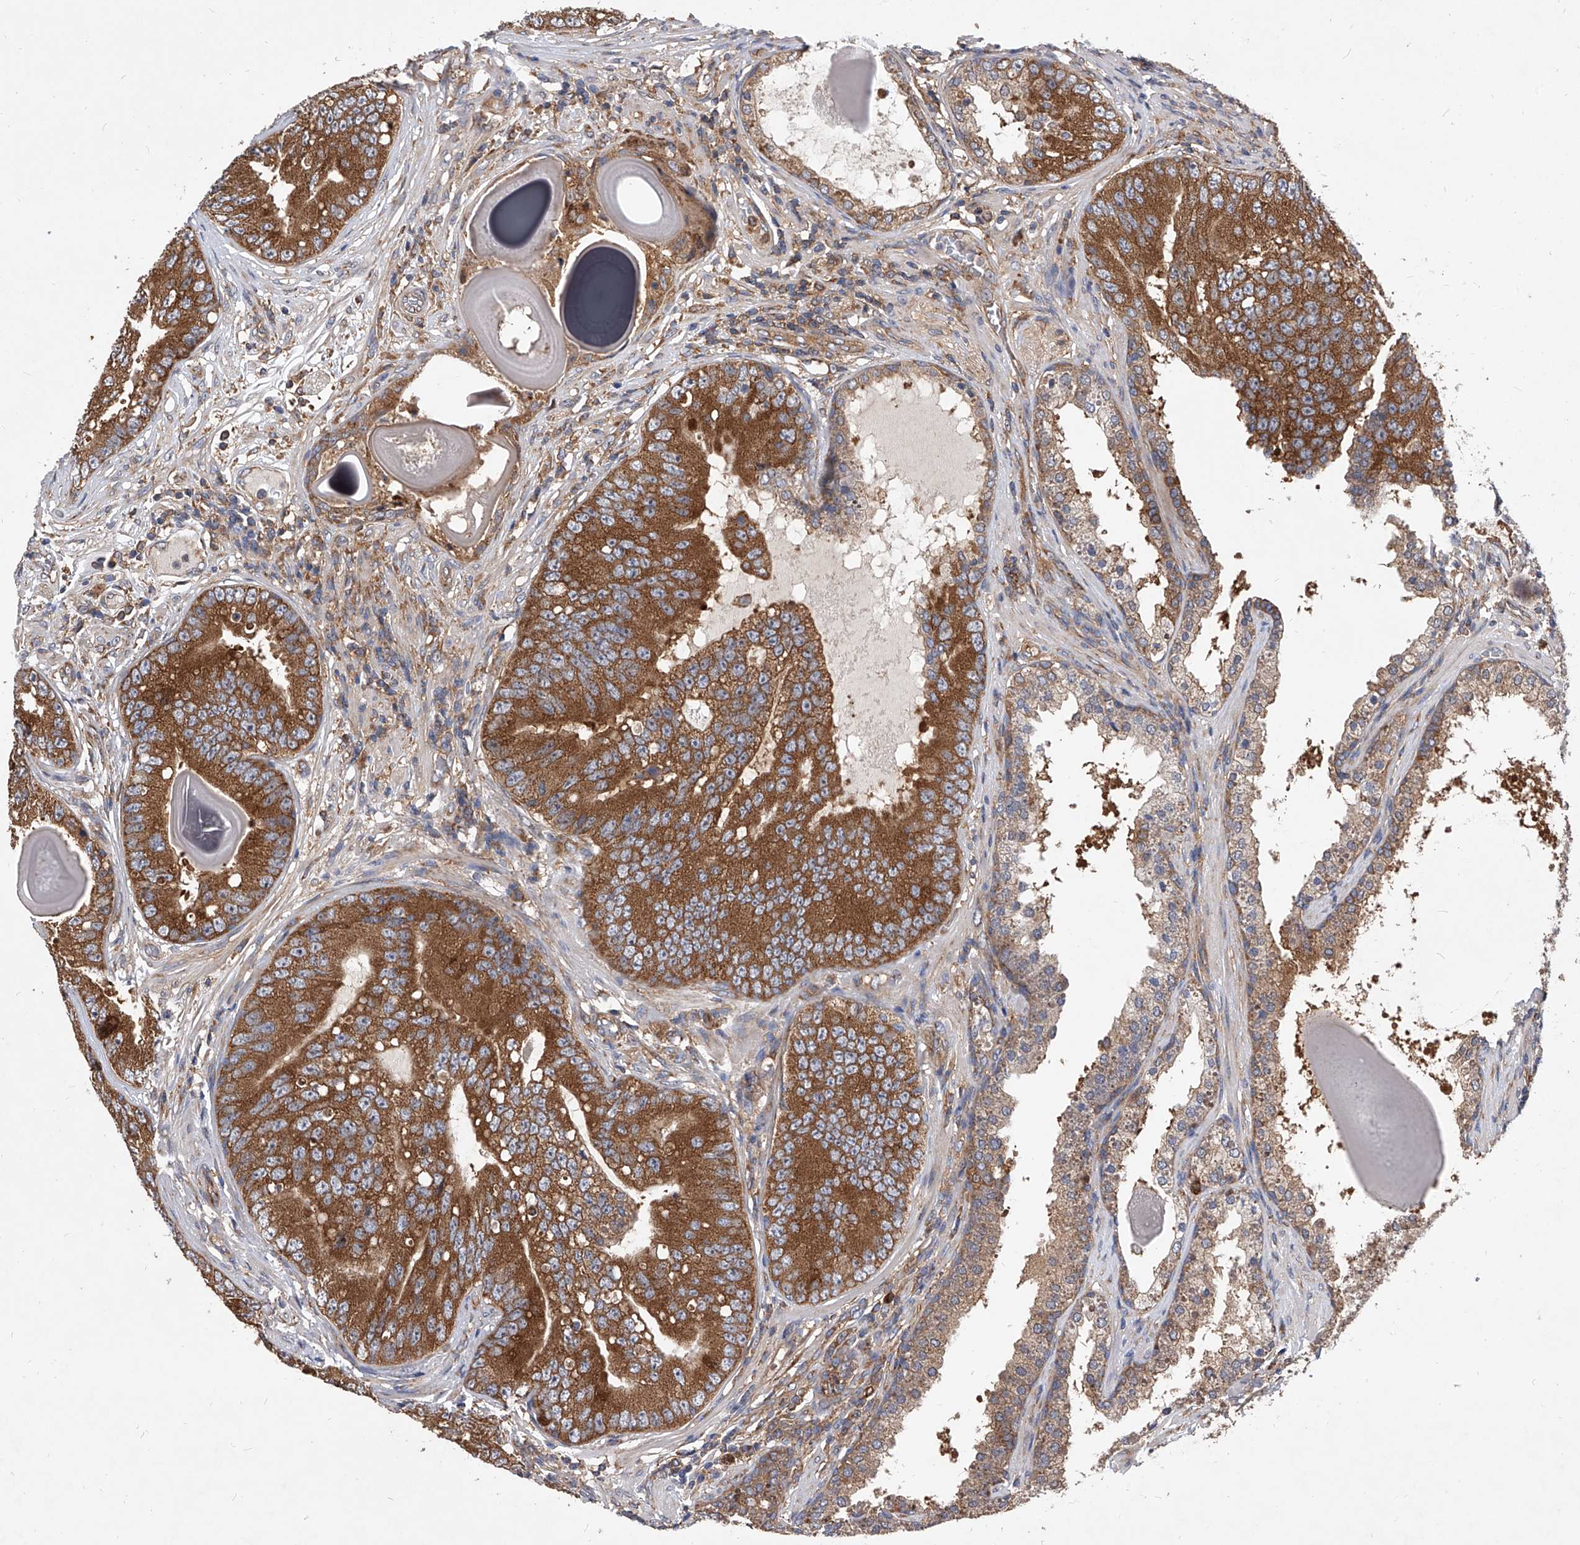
{"staining": {"intensity": "strong", "quantity": ">75%", "location": "cytoplasmic/membranous"}, "tissue": "prostate cancer", "cell_type": "Tumor cells", "image_type": "cancer", "snomed": [{"axis": "morphology", "description": "Adenocarcinoma, High grade"}, {"axis": "topography", "description": "Prostate"}], "caption": "A micrograph showing strong cytoplasmic/membranous positivity in approximately >75% of tumor cells in prostate adenocarcinoma (high-grade), as visualized by brown immunohistochemical staining.", "gene": "CFAP410", "patient": {"sex": "male", "age": 70}}